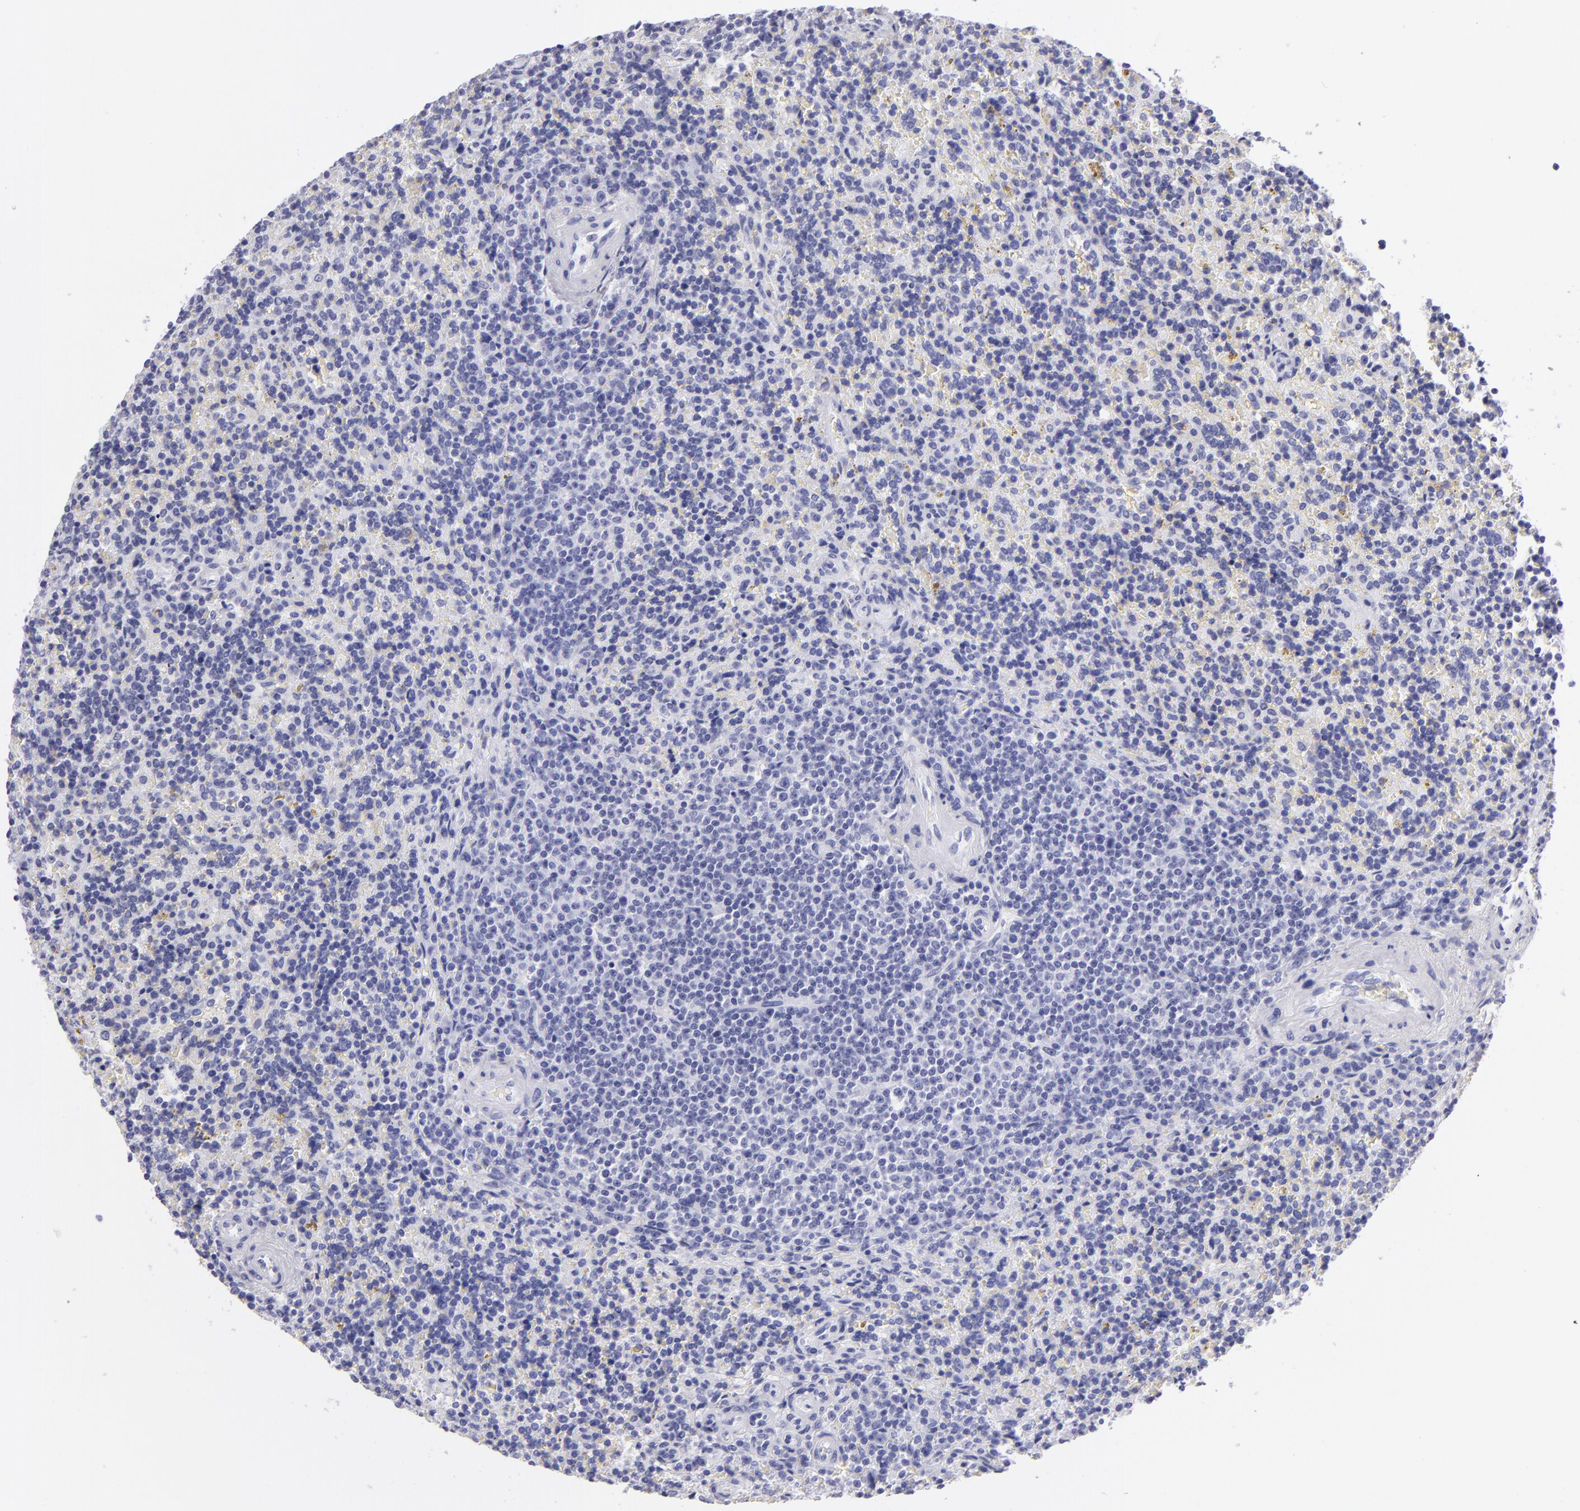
{"staining": {"intensity": "negative", "quantity": "none", "location": "none"}, "tissue": "lymphoma", "cell_type": "Tumor cells", "image_type": "cancer", "snomed": [{"axis": "morphology", "description": "Malignant lymphoma, non-Hodgkin's type, Low grade"}, {"axis": "topography", "description": "Spleen"}], "caption": "Immunohistochemical staining of lymphoma demonstrates no significant staining in tumor cells. (DAB (3,3'-diaminobenzidine) IHC visualized using brightfield microscopy, high magnification).", "gene": "PVALB", "patient": {"sex": "male", "age": 67}}